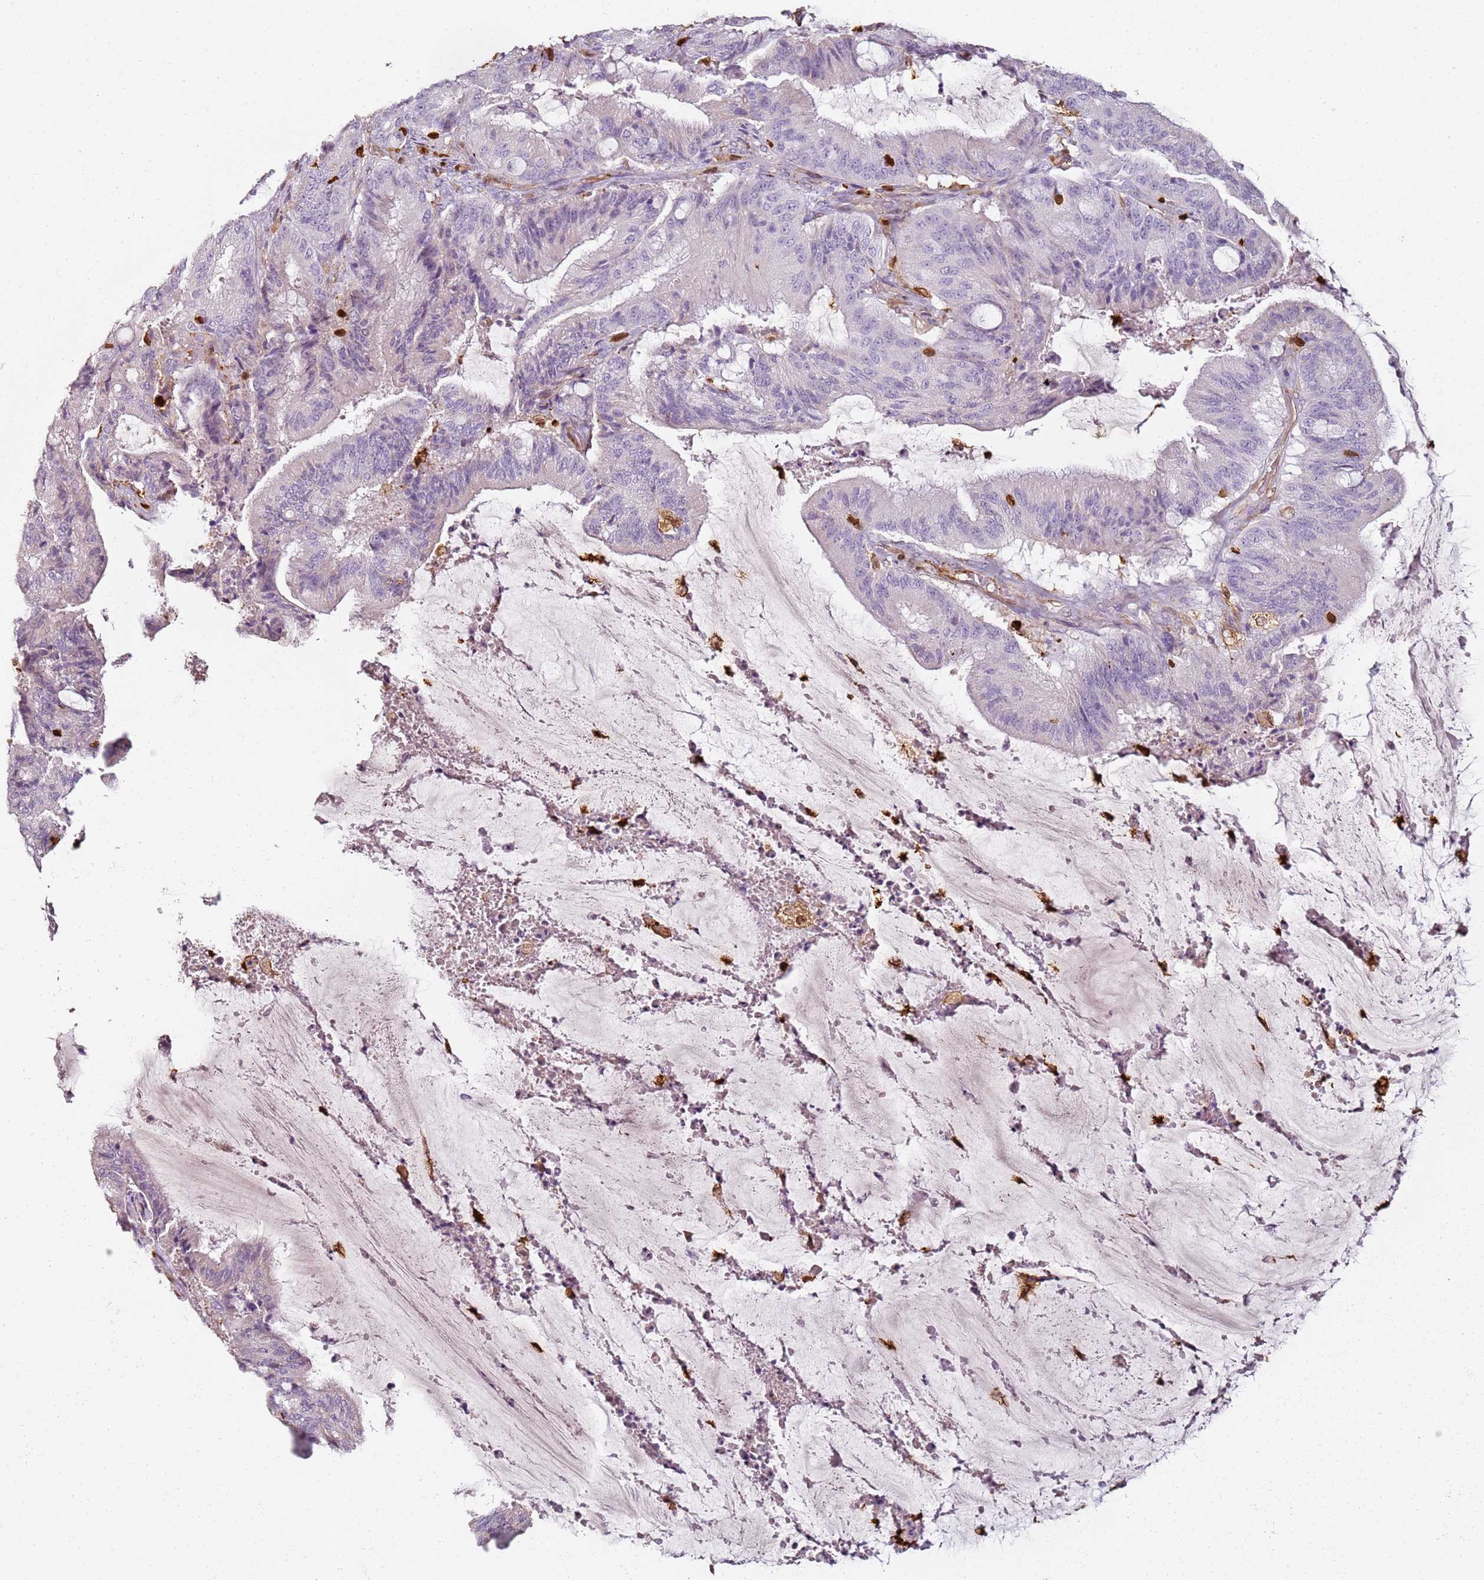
{"staining": {"intensity": "negative", "quantity": "none", "location": "none"}, "tissue": "liver cancer", "cell_type": "Tumor cells", "image_type": "cancer", "snomed": [{"axis": "morphology", "description": "Normal tissue, NOS"}, {"axis": "morphology", "description": "Cholangiocarcinoma"}, {"axis": "topography", "description": "Liver"}, {"axis": "topography", "description": "Peripheral nerve tissue"}], "caption": "Immunohistochemistry (IHC) of human liver cholangiocarcinoma demonstrates no expression in tumor cells. (Stains: DAB (3,3'-diaminobenzidine) IHC with hematoxylin counter stain, Microscopy: brightfield microscopy at high magnification).", "gene": "S100A4", "patient": {"sex": "female", "age": 73}}